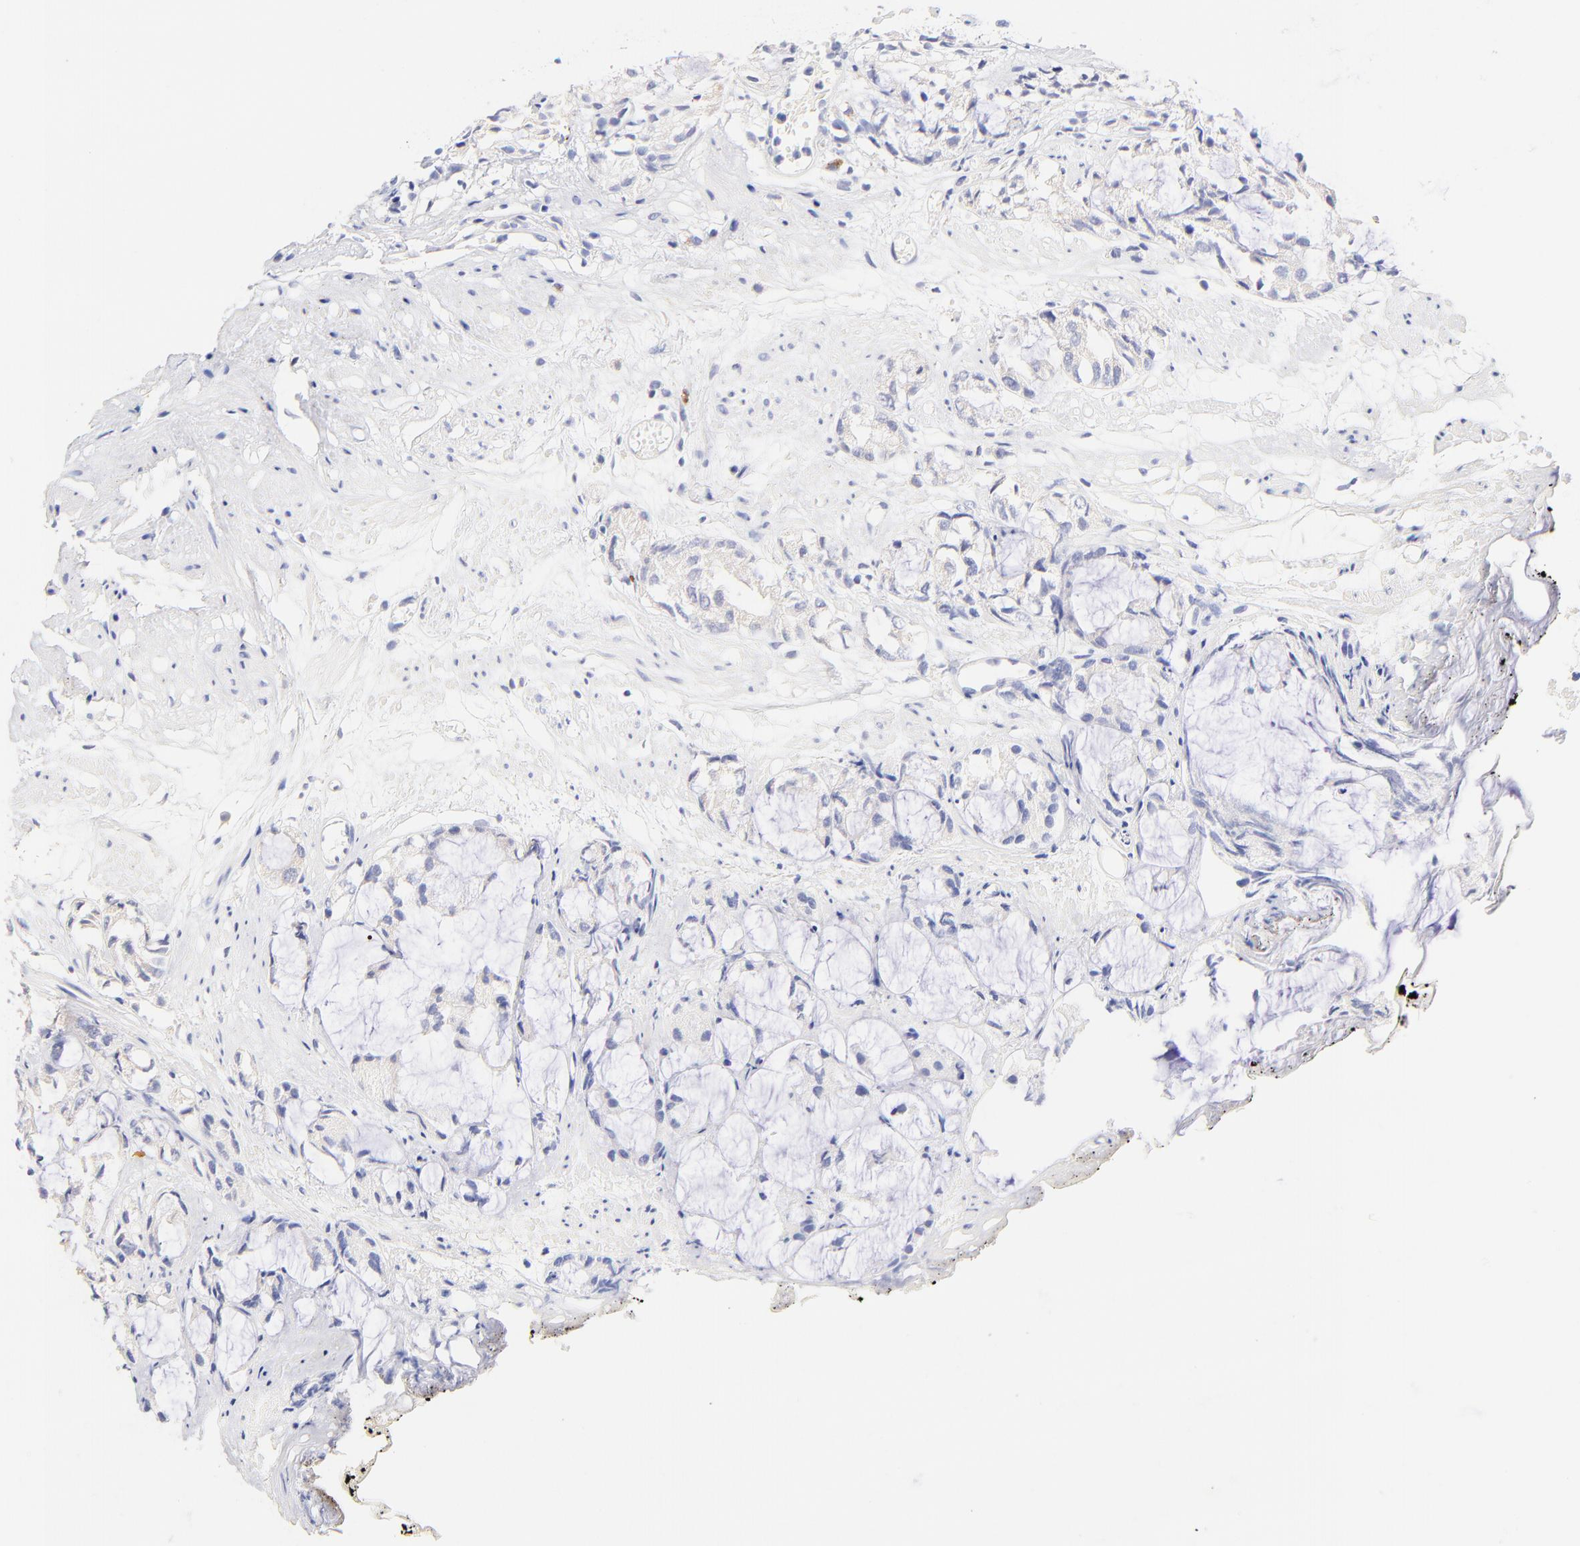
{"staining": {"intensity": "negative", "quantity": "none", "location": "none"}, "tissue": "prostate cancer", "cell_type": "Tumor cells", "image_type": "cancer", "snomed": [{"axis": "morphology", "description": "Adenocarcinoma, High grade"}, {"axis": "topography", "description": "Prostate"}], "caption": "Prostate cancer was stained to show a protein in brown. There is no significant positivity in tumor cells.", "gene": "ASB9", "patient": {"sex": "male", "age": 85}}